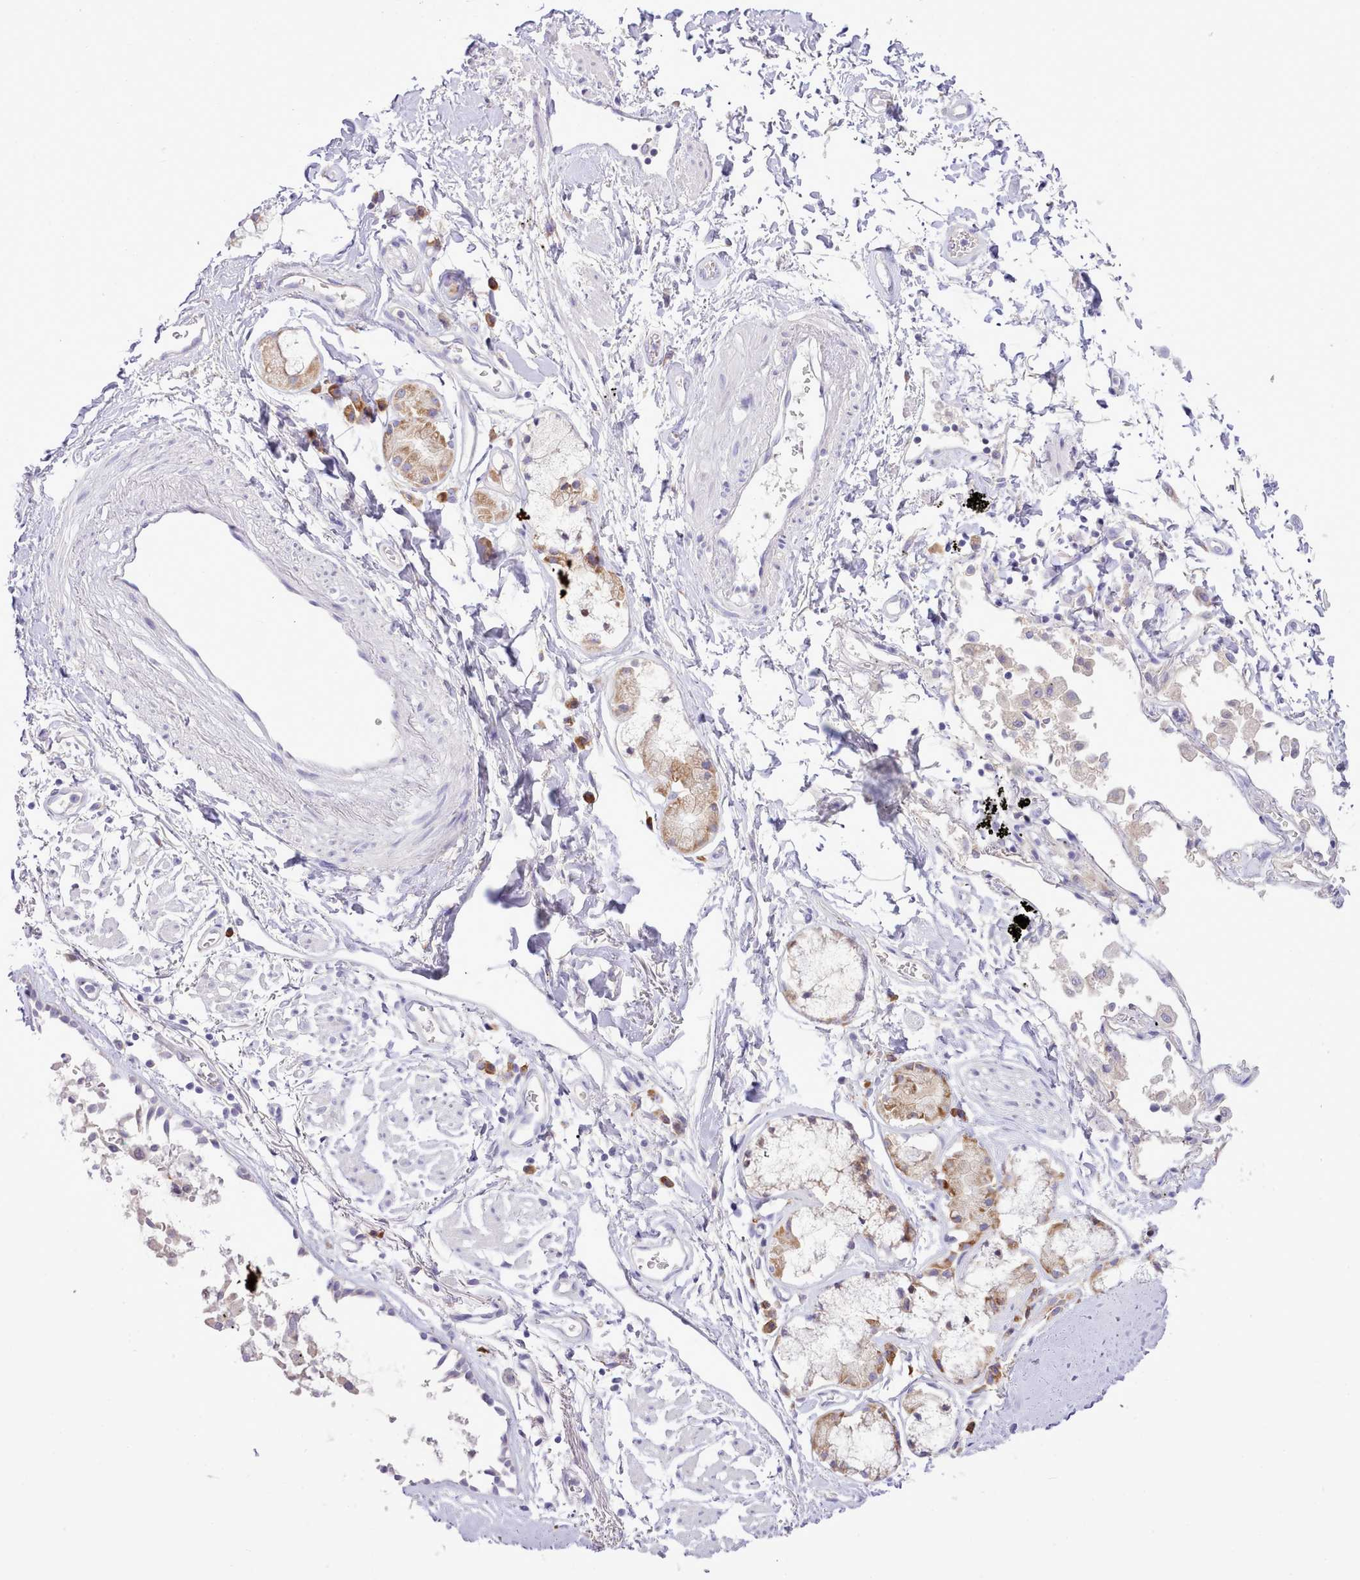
{"staining": {"intensity": "negative", "quantity": "none", "location": "none"}, "tissue": "adipose tissue", "cell_type": "Adipocytes", "image_type": "normal", "snomed": [{"axis": "morphology", "description": "Normal tissue, NOS"}, {"axis": "topography", "description": "Cartilage tissue"}], "caption": "DAB (3,3'-diaminobenzidine) immunohistochemical staining of unremarkable human adipose tissue demonstrates no significant expression in adipocytes. The staining was performed using DAB to visualize the protein expression in brown, while the nuclei were stained in blue with hematoxylin (Magnification: 20x).", "gene": "CCL1", "patient": {"sex": "male", "age": 73}}